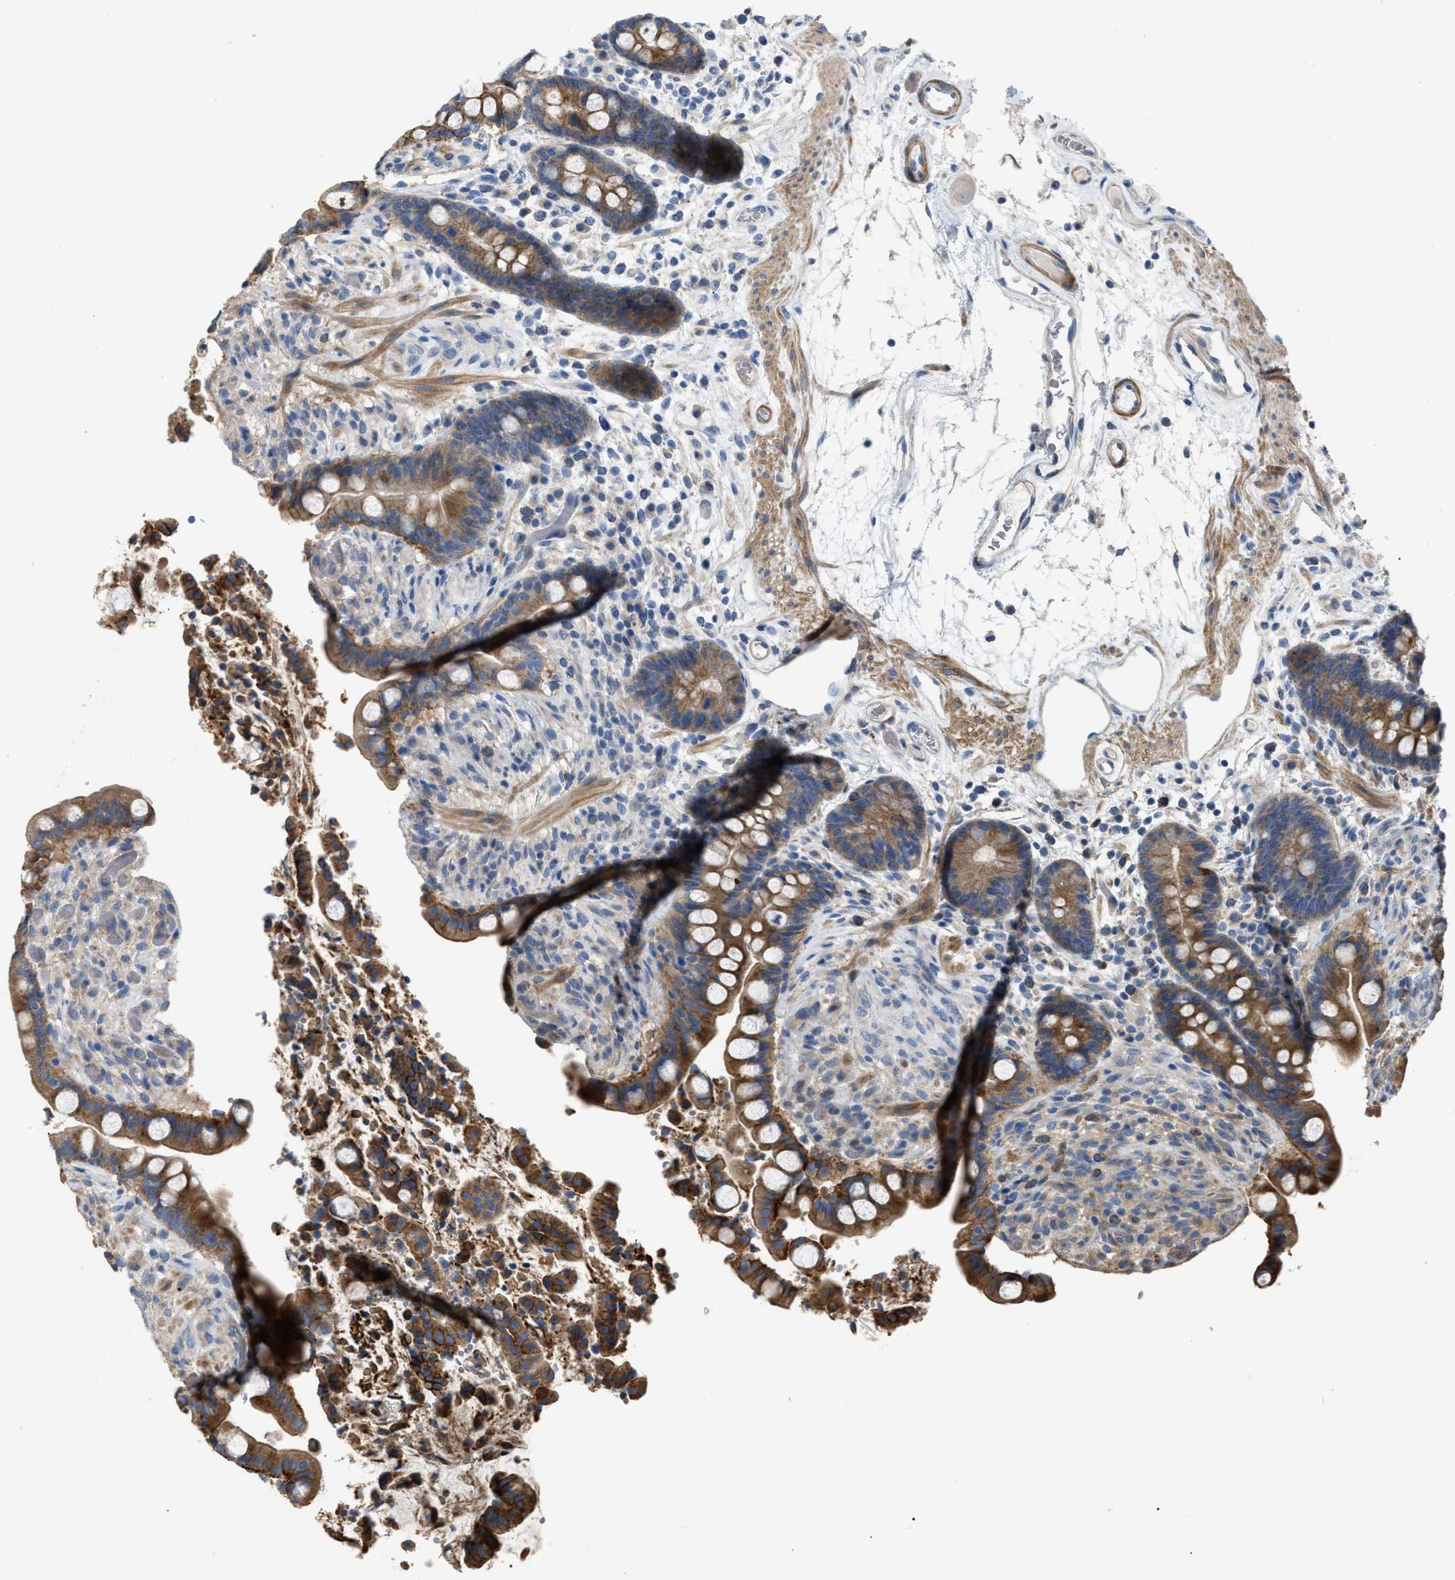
{"staining": {"intensity": "moderate", "quantity": ">75%", "location": "cytoplasmic/membranous"}, "tissue": "colon", "cell_type": "Endothelial cells", "image_type": "normal", "snomed": [{"axis": "morphology", "description": "Normal tissue, NOS"}, {"axis": "topography", "description": "Colon"}], "caption": "Immunohistochemical staining of unremarkable colon demonstrates moderate cytoplasmic/membranous protein staining in approximately >75% of endothelial cells.", "gene": "DHX58", "patient": {"sex": "male", "age": 73}}